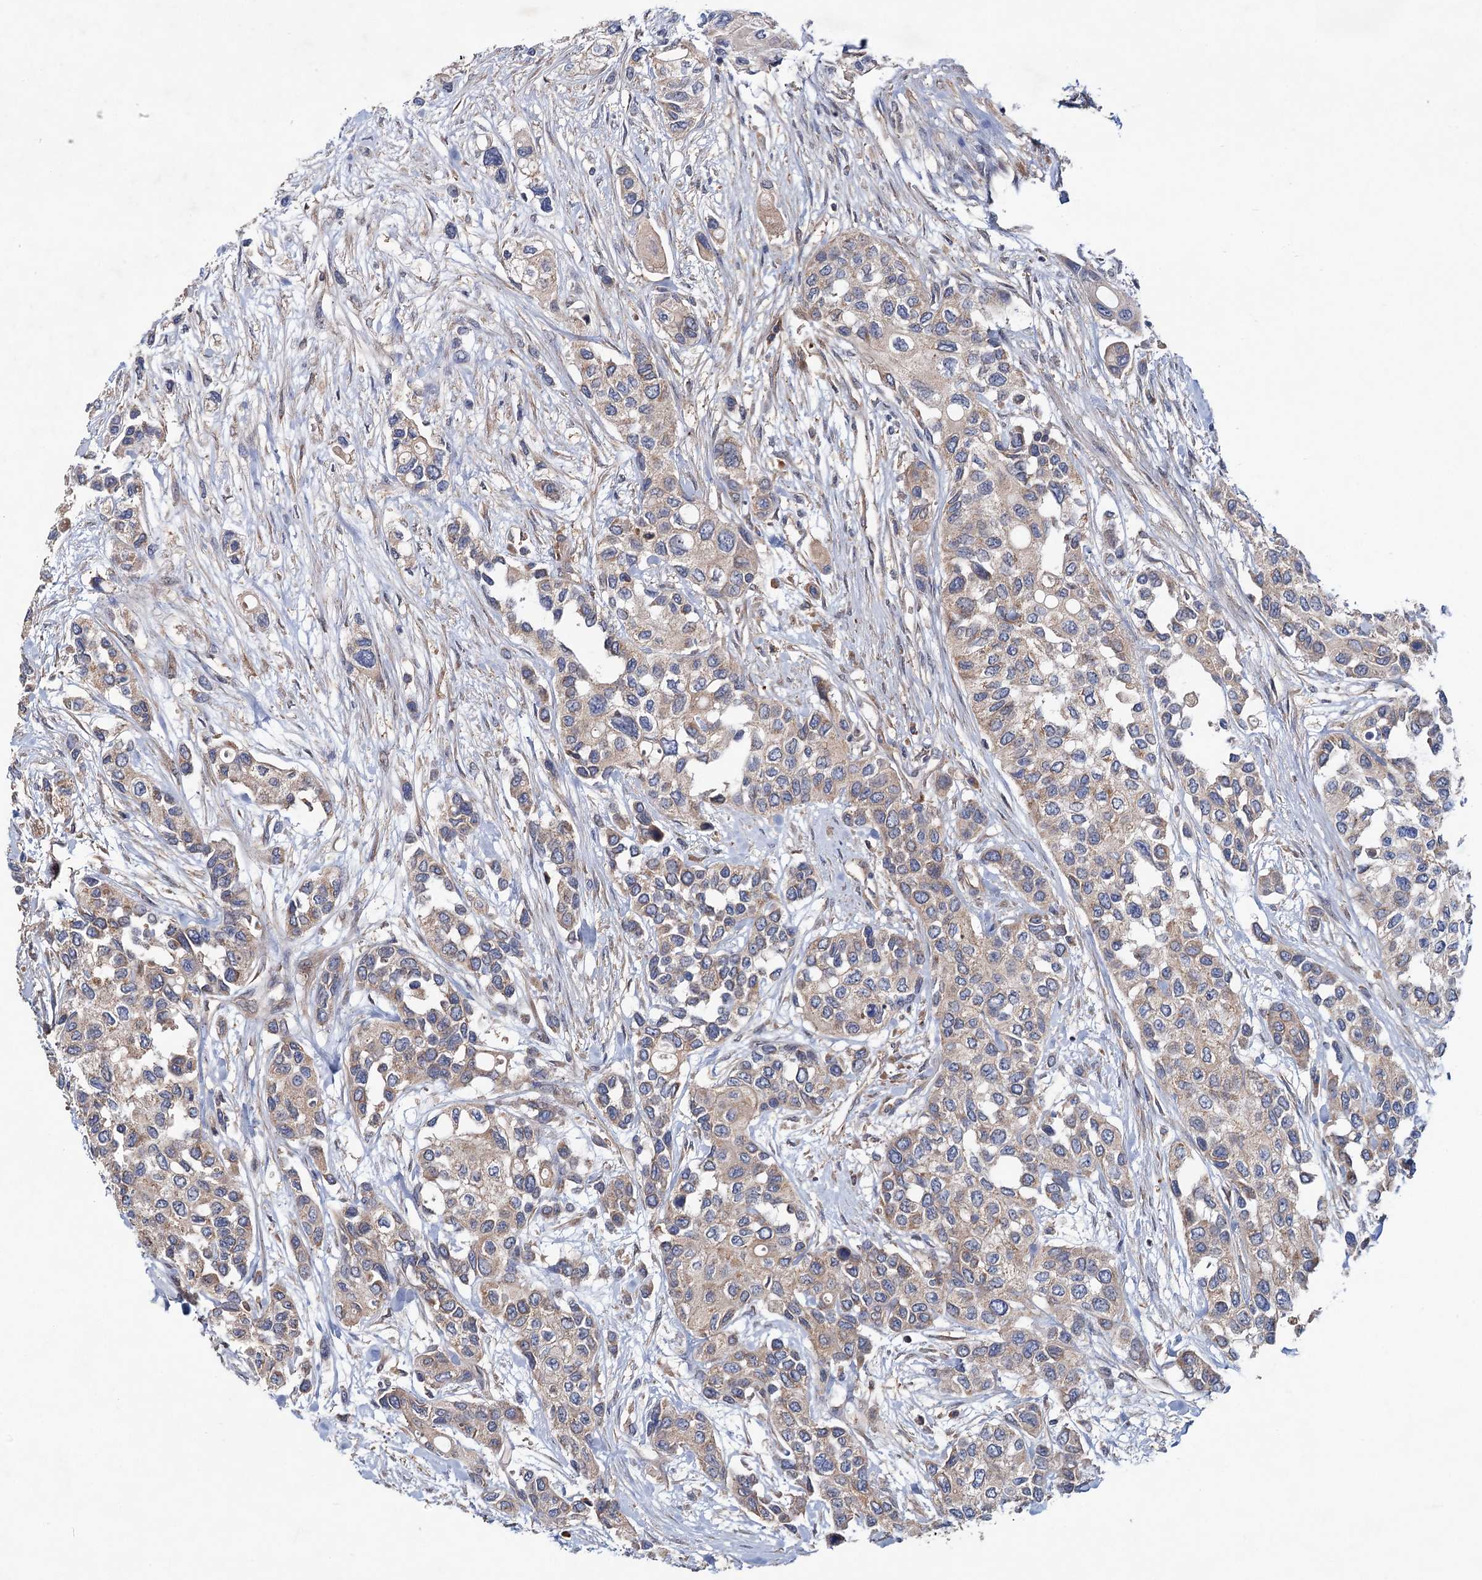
{"staining": {"intensity": "weak", "quantity": "25%-75%", "location": "cytoplasmic/membranous"}, "tissue": "urothelial cancer", "cell_type": "Tumor cells", "image_type": "cancer", "snomed": [{"axis": "morphology", "description": "Normal tissue, NOS"}, {"axis": "morphology", "description": "Urothelial carcinoma, High grade"}, {"axis": "topography", "description": "Vascular tissue"}, {"axis": "topography", "description": "Urinary bladder"}], "caption": "Approximately 25%-75% of tumor cells in urothelial carcinoma (high-grade) show weak cytoplasmic/membranous protein expression as visualized by brown immunohistochemical staining.", "gene": "MTRR", "patient": {"sex": "female", "age": 56}}